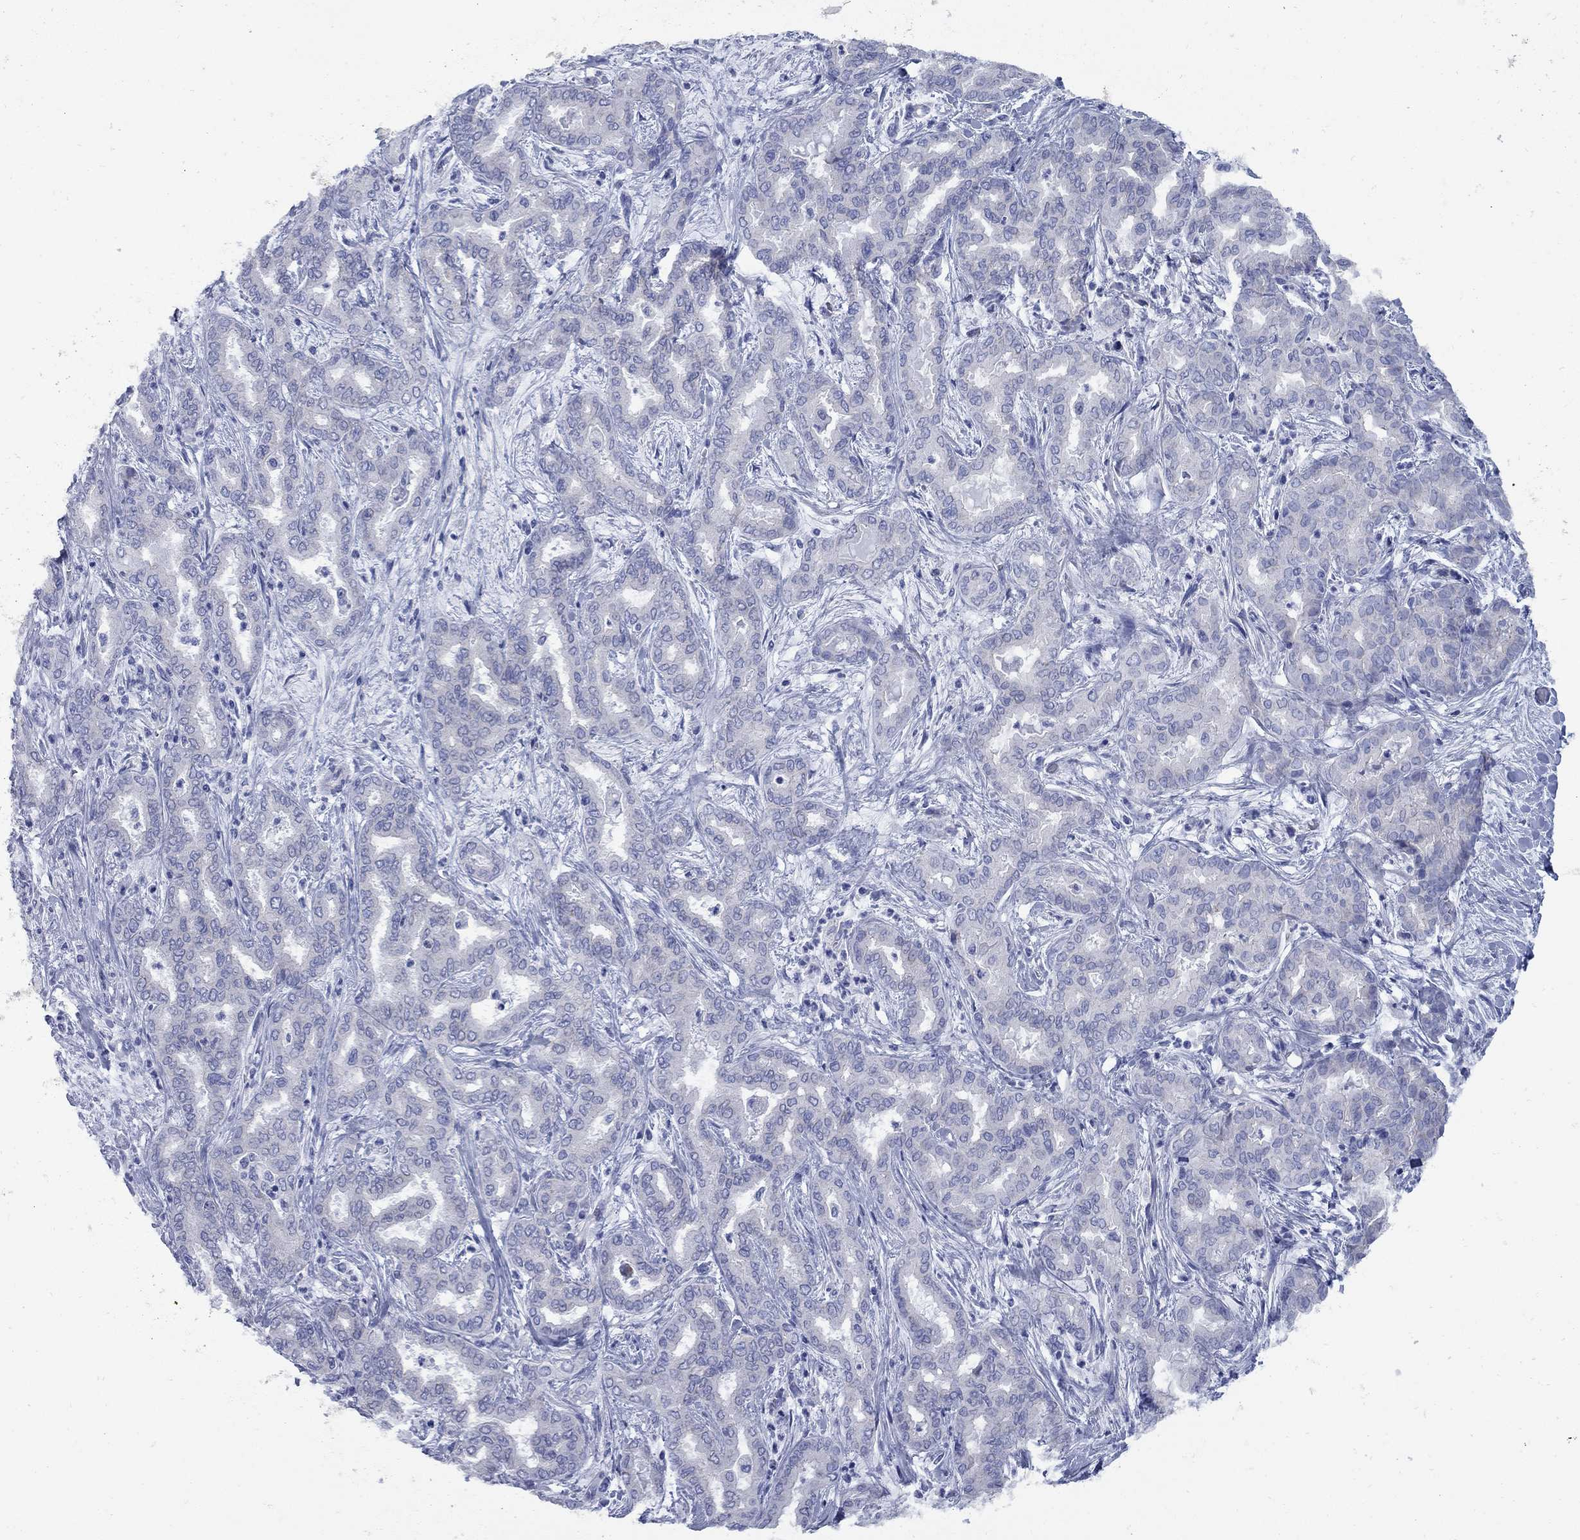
{"staining": {"intensity": "negative", "quantity": "none", "location": "none"}, "tissue": "liver cancer", "cell_type": "Tumor cells", "image_type": "cancer", "snomed": [{"axis": "morphology", "description": "Cholangiocarcinoma"}, {"axis": "topography", "description": "Liver"}], "caption": "A histopathology image of liver cancer stained for a protein shows no brown staining in tumor cells.", "gene": "PDZD3", "patient": {"sex": "female", "age": 64}}